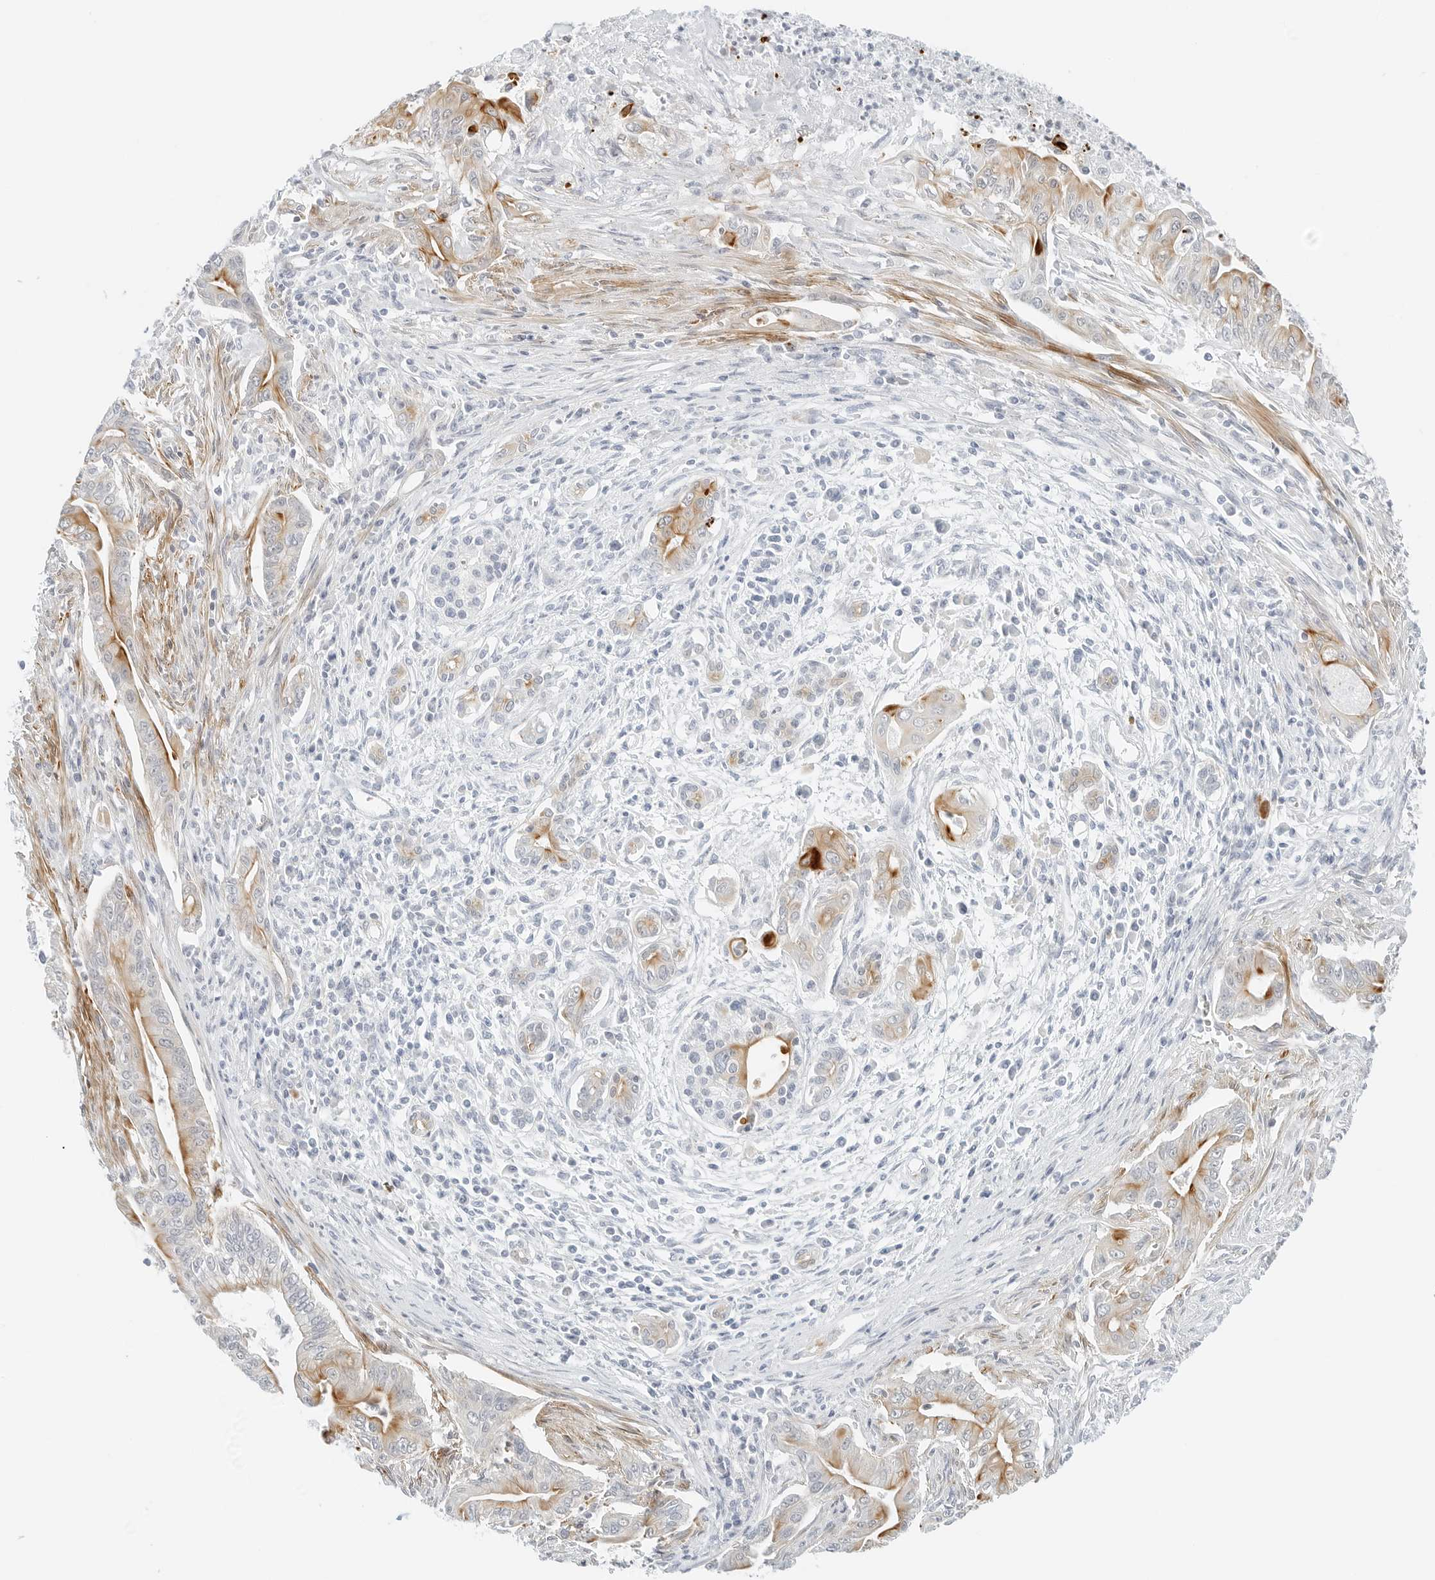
{"staining": {"intensity": "moderate", "quantity": "<25%", "location": "cytoplasmic/membranous"}, "tissue": "pancreatic cancer", "cell_type": "Tumor cells", "image_type": "cancer", "snomed": [{"axis": "morphology", "description": "Adenocarcinoma, NOS"}, {"axis": "topography", "description": "Pancreas"}], "caption": "Tumor cells reveal low levels of moderate cytoplasmic/membranous positivity in about <25% of cells in pancreatic cancer (adenocarcinoma).", "gene": "IQCC", "patient": {"sex": "male", "age": 58}}